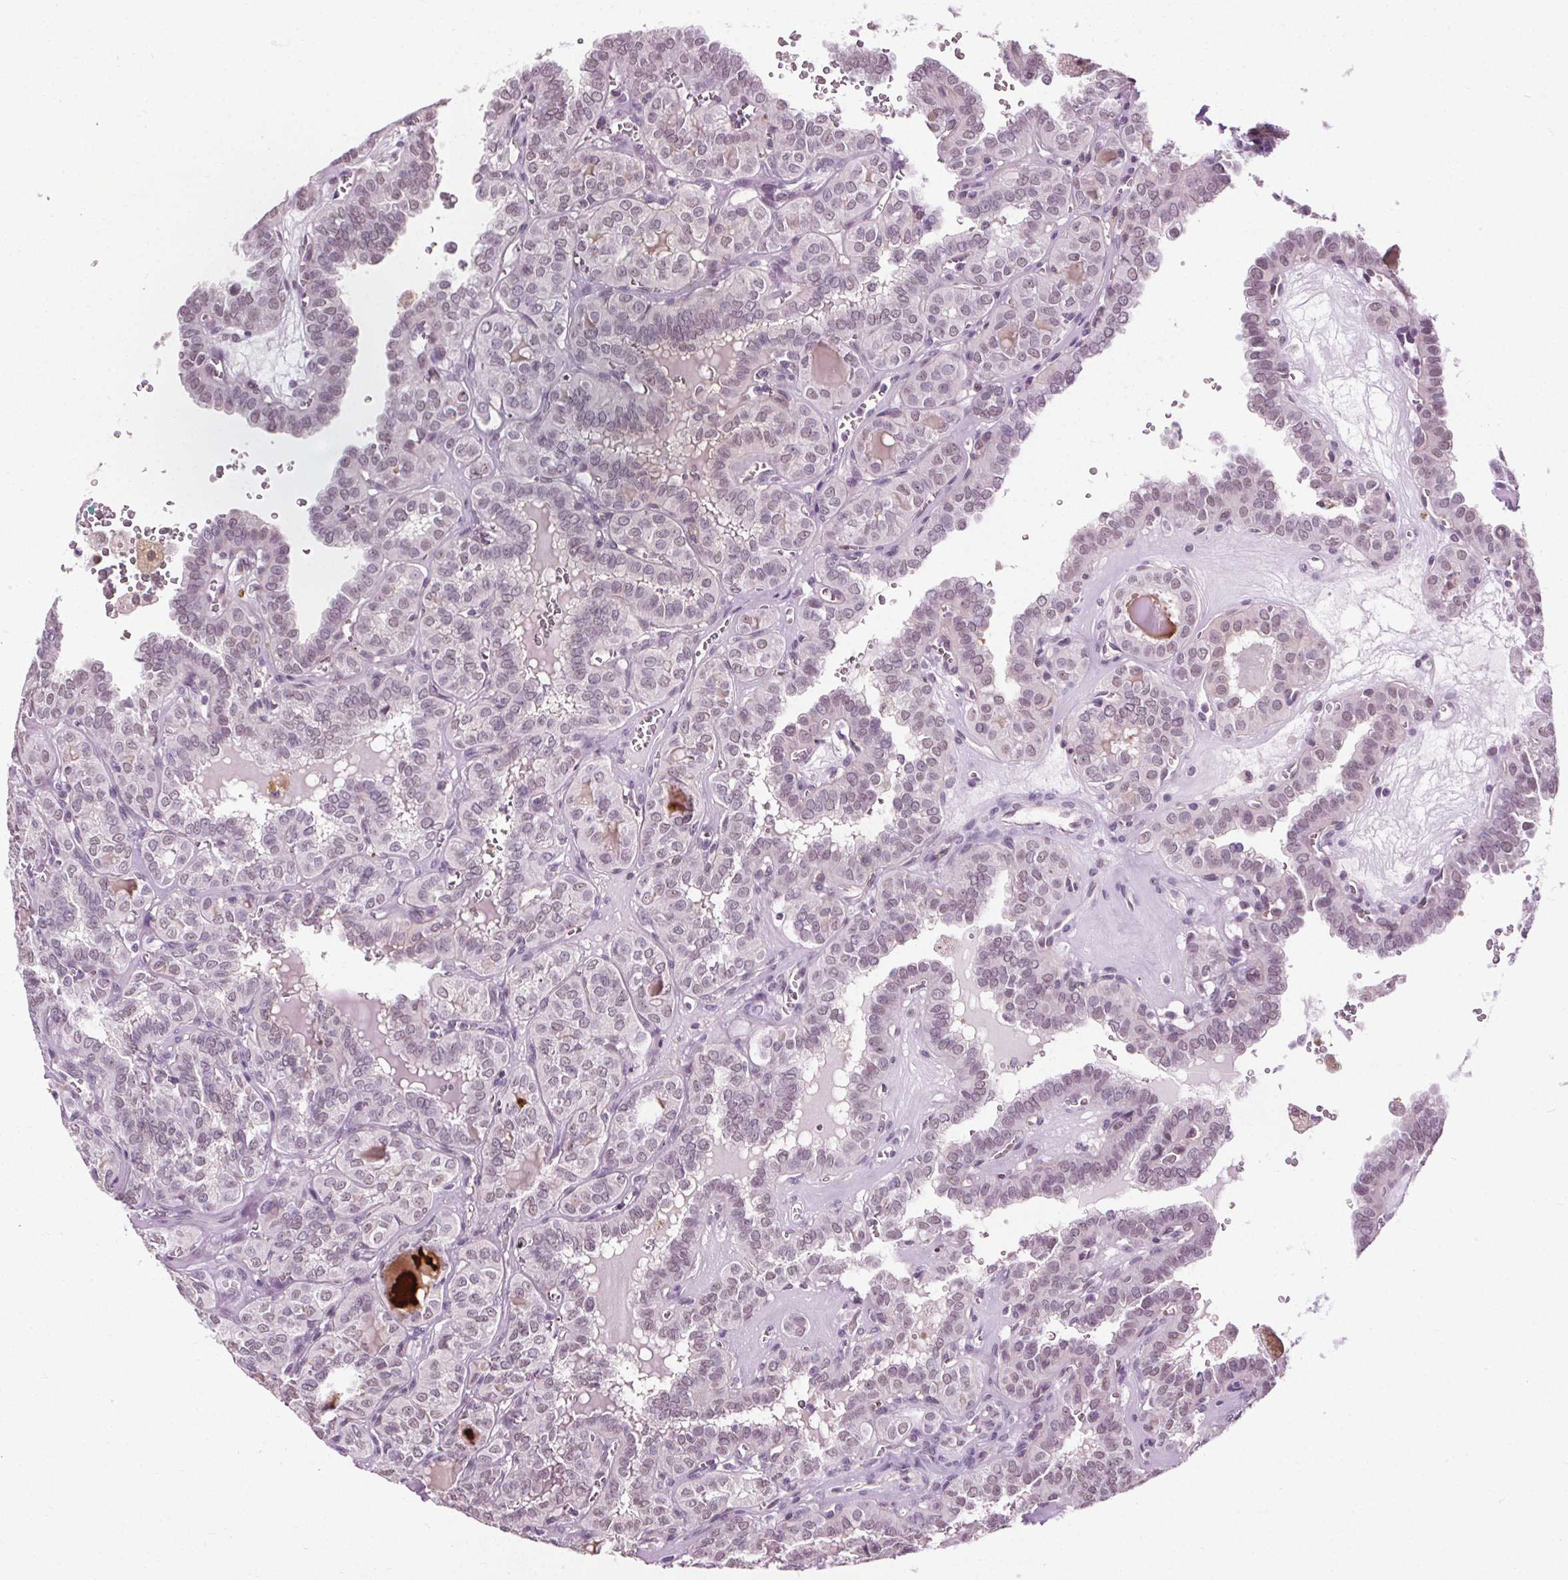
{"staining": {"intensity": "negative", "quantity": "none", "location": "none"}, "tissue": "thyroid cancer", "cell_type": "Tumor cells", "image_type": "cancer", "snomed": [{"axis": "morphology", "description": "Papillary adenocarcinoma, NOS"}, {"axis": "topography", "description": "Thyroid gland"}], "caption": "This is a micrograph of IHC staining of thyroid cancer (papillary adenocarcinoma), which shows no staining in tumor cells. (Immunohistochemistry (ihc), brightfield microscopy, high magnification).", "gene": "CEBPA", "patient": {"sex": "female", "age": 41}}